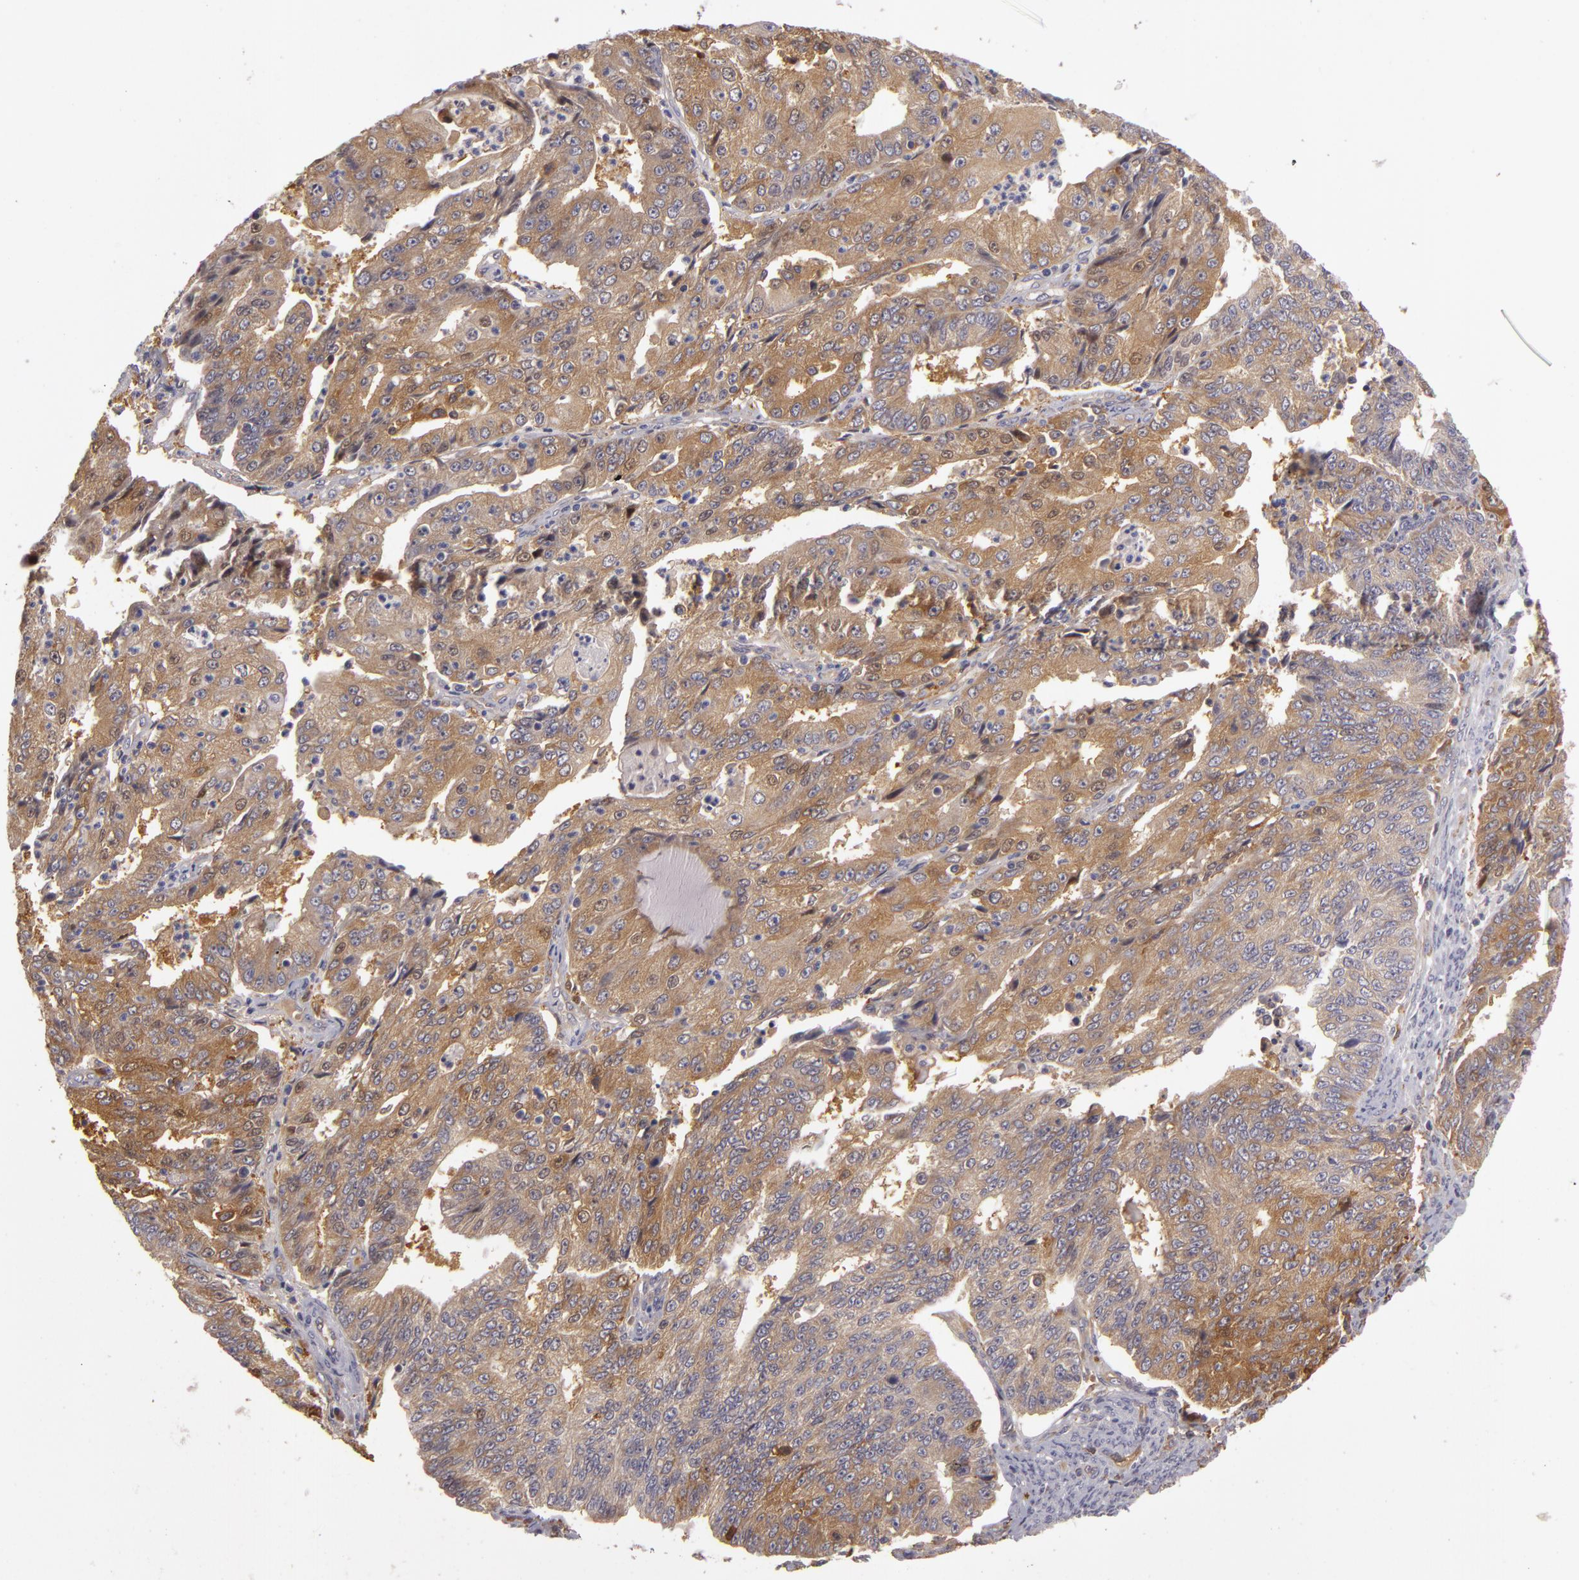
{"staining": {"intensity": "weak", "quantity": "25%-75%", "location": "cytoplasmic/membranous"}, "tissue": "endometrial cancer", "cell_type": "Tumor cells", "image_type": "cancer", "snomed": [{"axis": "morphology", "description": "Adenocarcinoma, NOS"}, {"axis": "topography", "description": "Endometrium"}], "caption": "Immunohistochemical staining of human adenocarcinoma (endometrial) demonstrates low levels of weak cytoplasmic/membranous protein positivity in about 25%-75% of tumor cells.", "gene": "ZNF229", "patient": {"sex": "female", "age": 56}}